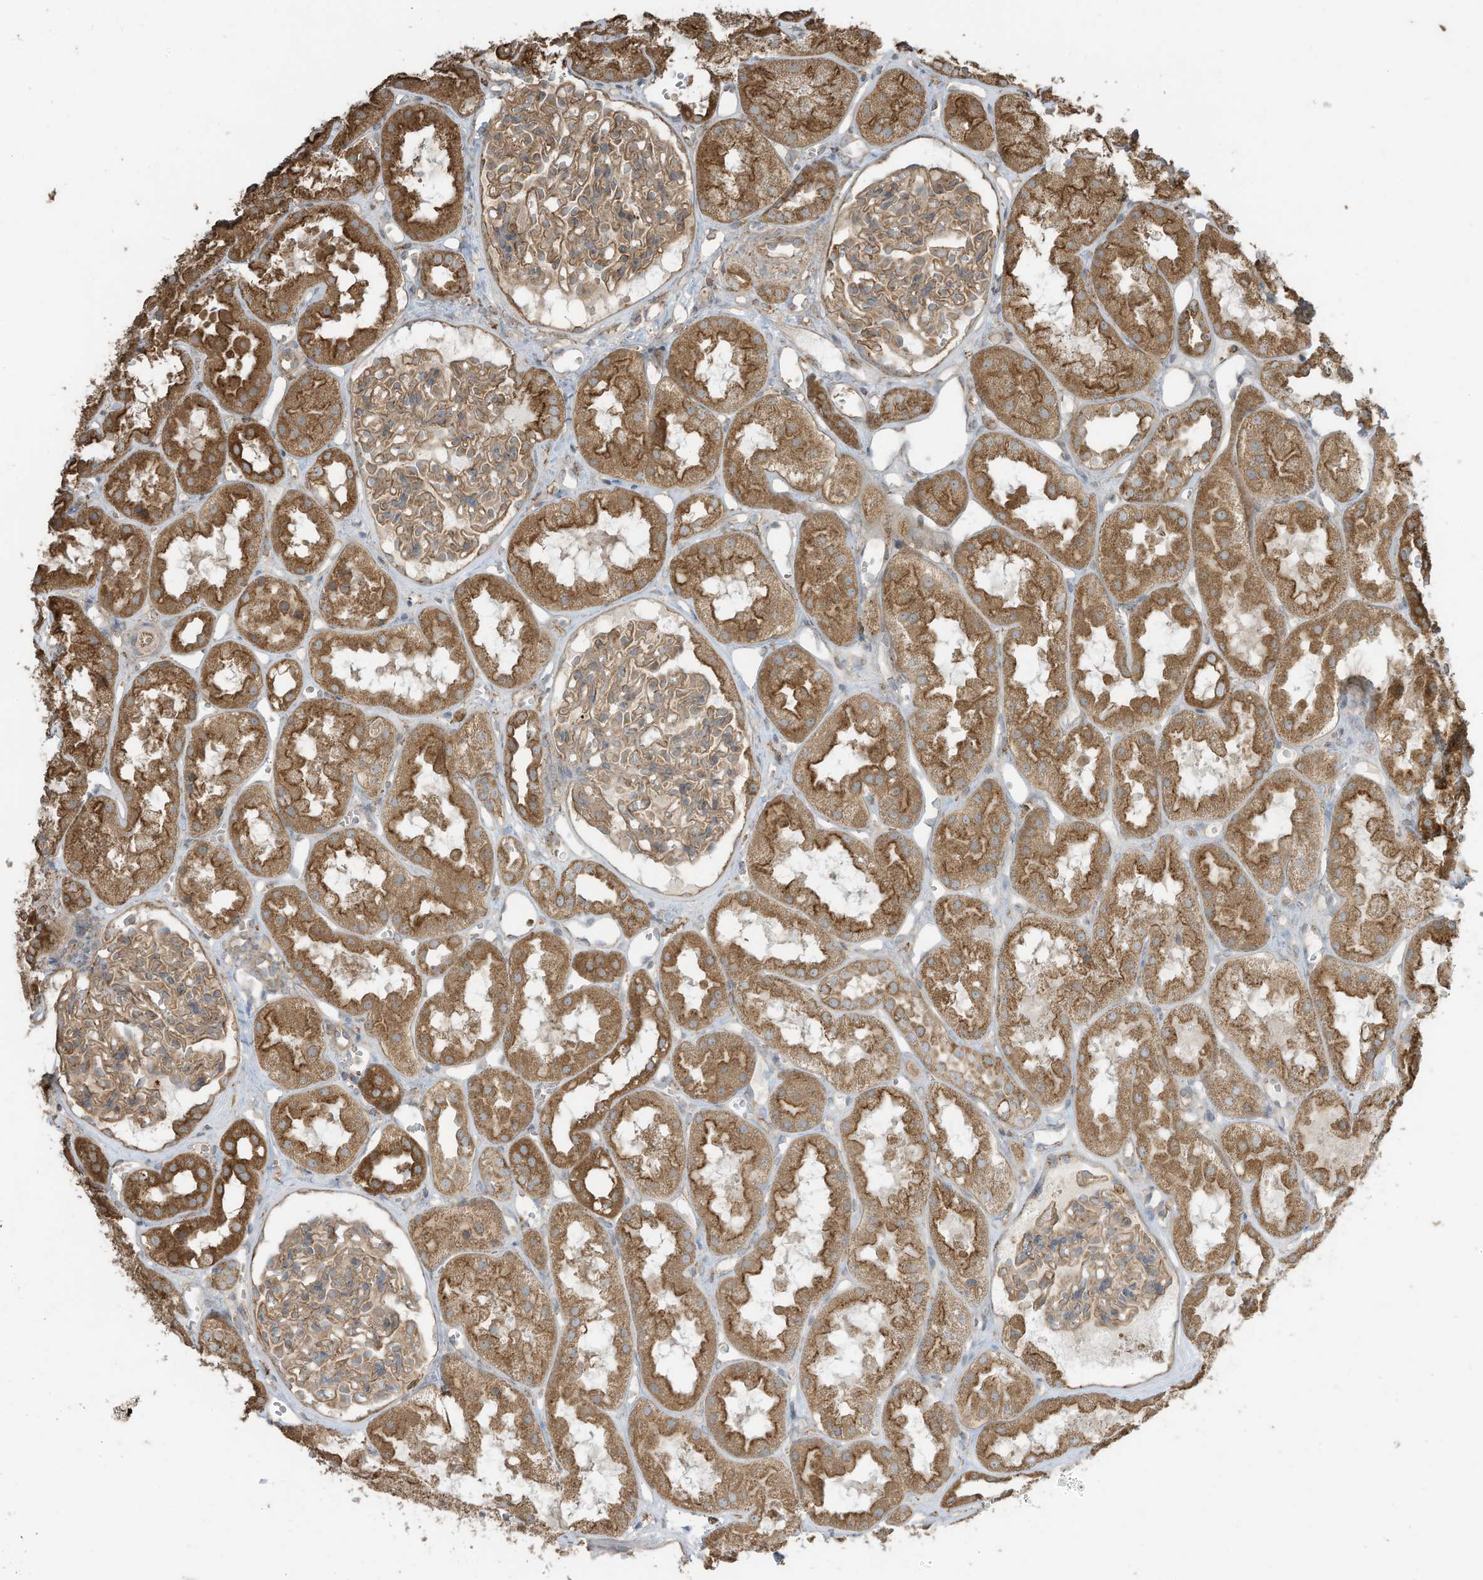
{"staining": {"intensity": "moderate", "quantity": "25%-75%", "location": "cytoplasmic/membranous"}, "tissue": "kidney", "cell_type": "Cells in glomeruli", "image_type": "normal", "snomed": [{"axis": "morphology", "description": "Normal tissue, NOS"}, {"axis": "topography", "description": "Kidney"}], "caption": "Protein expression analysis of normal kidney exhibits moderate cytoplasmic/membranous staining in about 25%-75% of cells in glomeruli.", "gene": "CGAS", "patient": {"sex": "male", "age": 16}}